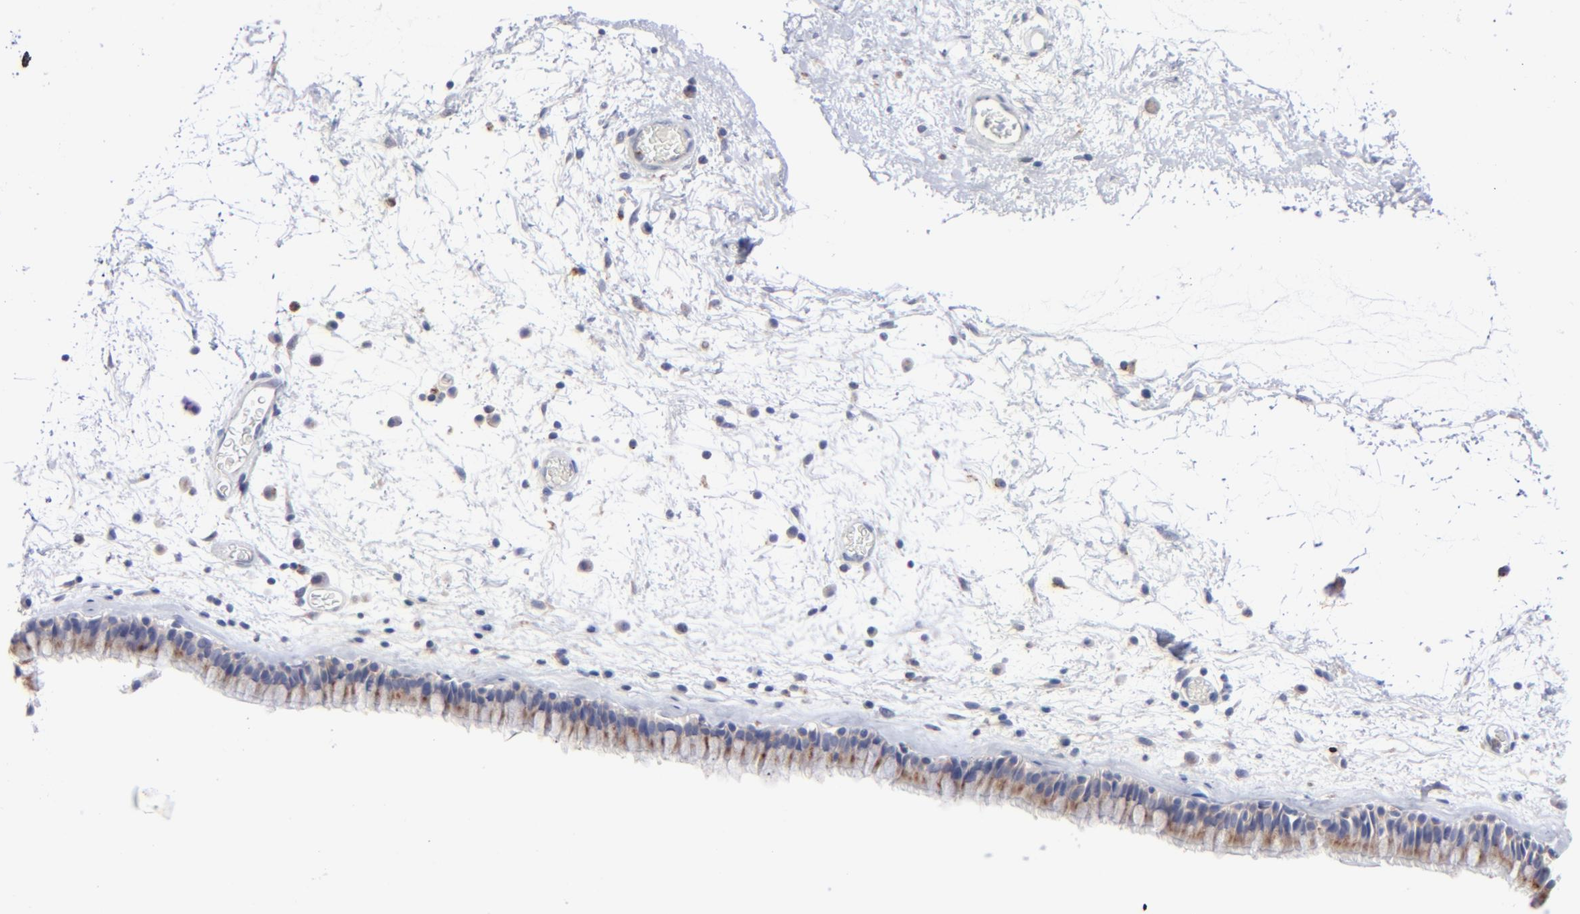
{"staining": {"intensity": "moderate", "quantity": "25%-75%", "location": "cytoplasmic/membranous"}, "tissue": "nasopharynx", "cell_type": "Respiratory epithelial cells", "image_type": "normal", "snomed": [{"axis": "morphology", "description": "Normal tissue, NOS"}, {"axis": "morphology", "description": "Inflammation, NOS"}, {"axis": "topography", "description": "Nasopharynx"}], "caption": "Nasopharynx stained with a protein marker displays moderate staining in respiratory epithelial cells.", "gene": "RRAGA", "patient": {"sex": "male", "age": 48}}